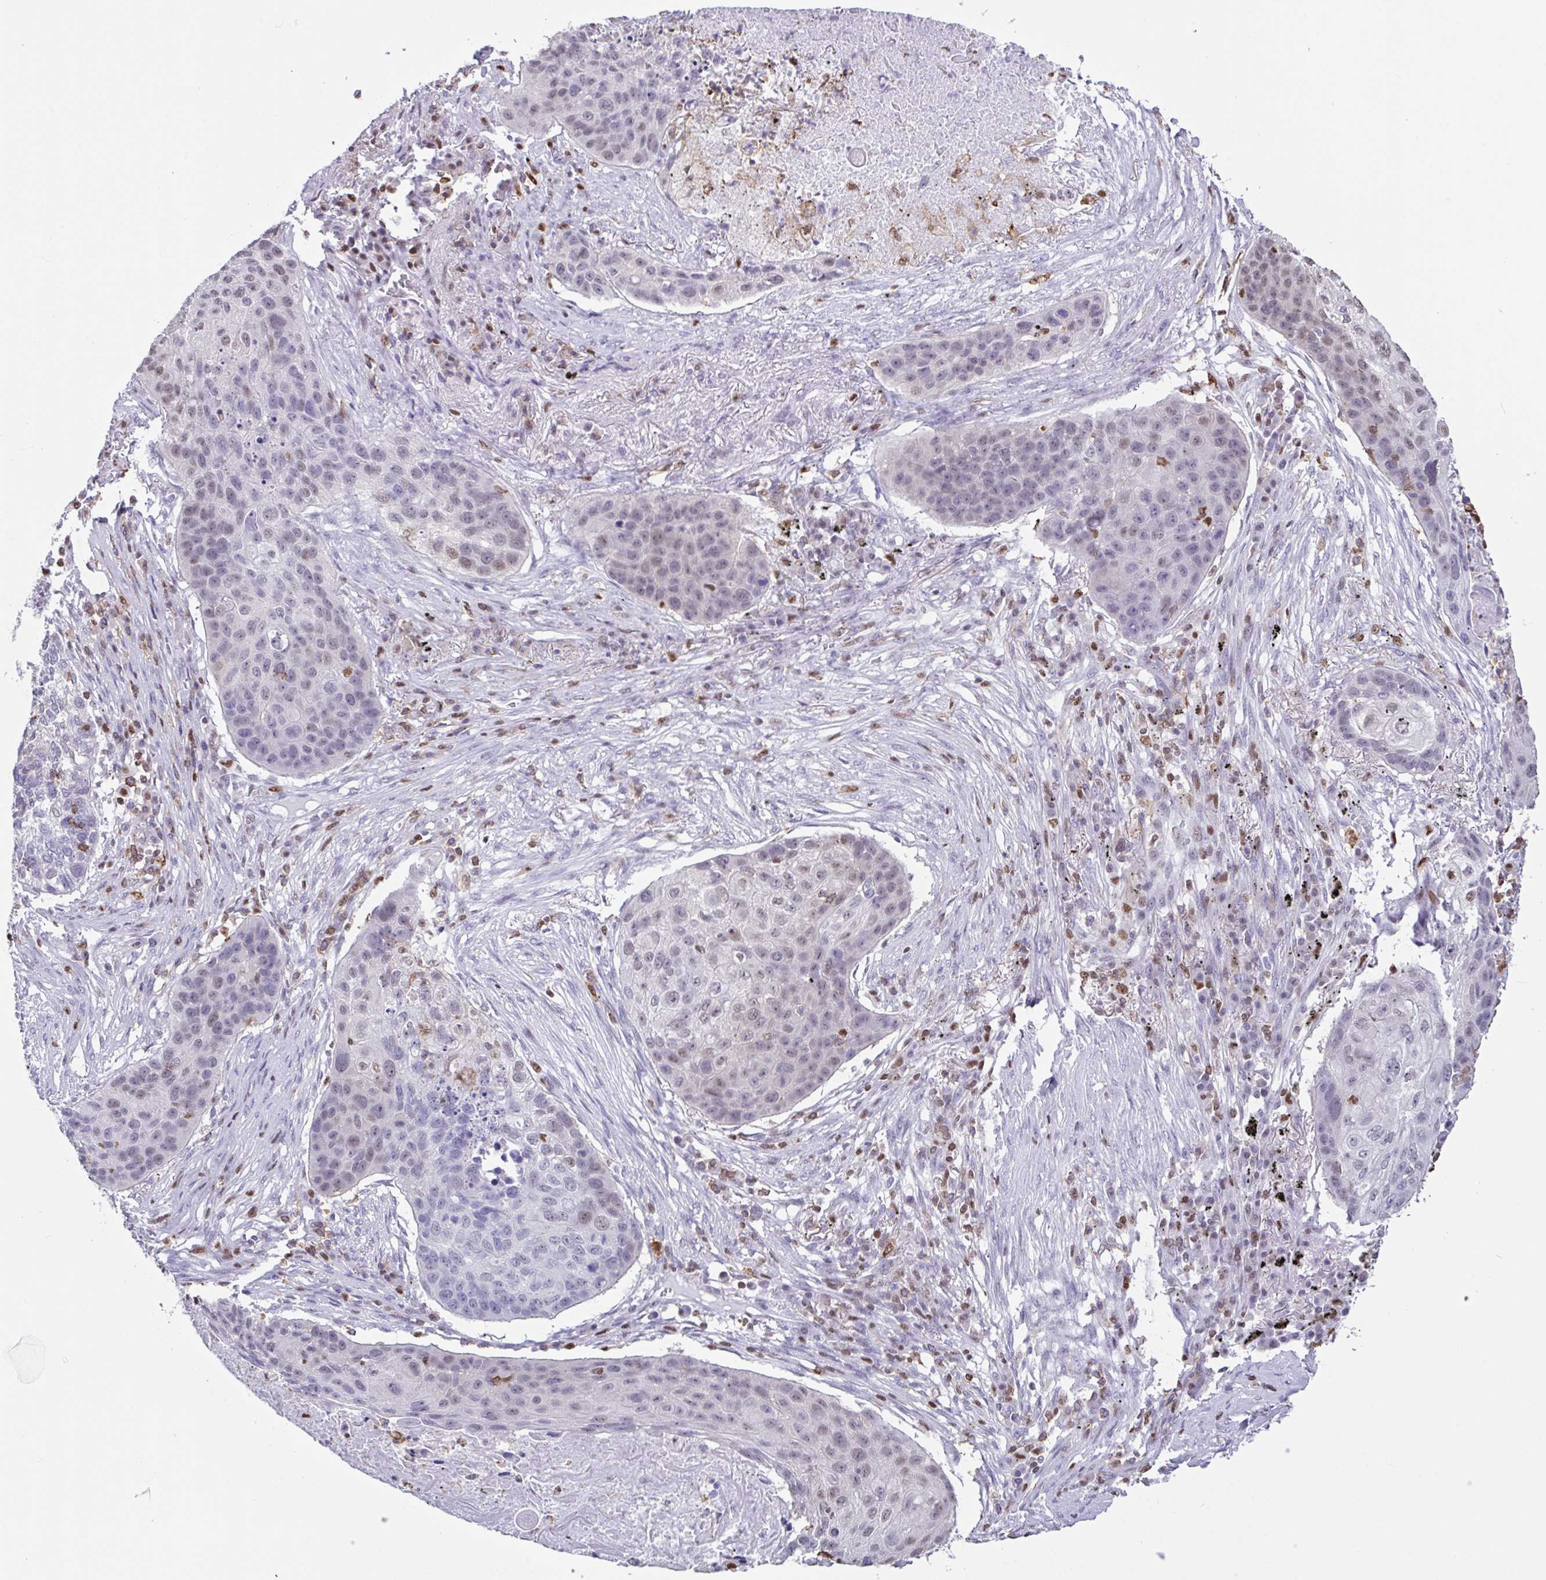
{"staining": {"intensity": "weak", "quantity": "25%-75%", "location": "nuclear"}, "tissue": "lung cancer", "cell_type": "Tumor cells", "image_type": "cancer", "snomed": [{"axis": "morphology", "description": "Squamous cell carcinoma, NOS"}, {"axis": "topography", "description": "Lung"}], "caption": "The micrograph demonstrates immunohistochemical staining of lung squamous cell carcinoma. There is weak nuclear positivity is appreciated in approximately 25%-75% of tumor cells.", "gene": "BTBD10", "patient": {"sex": "female", "age": 63}}